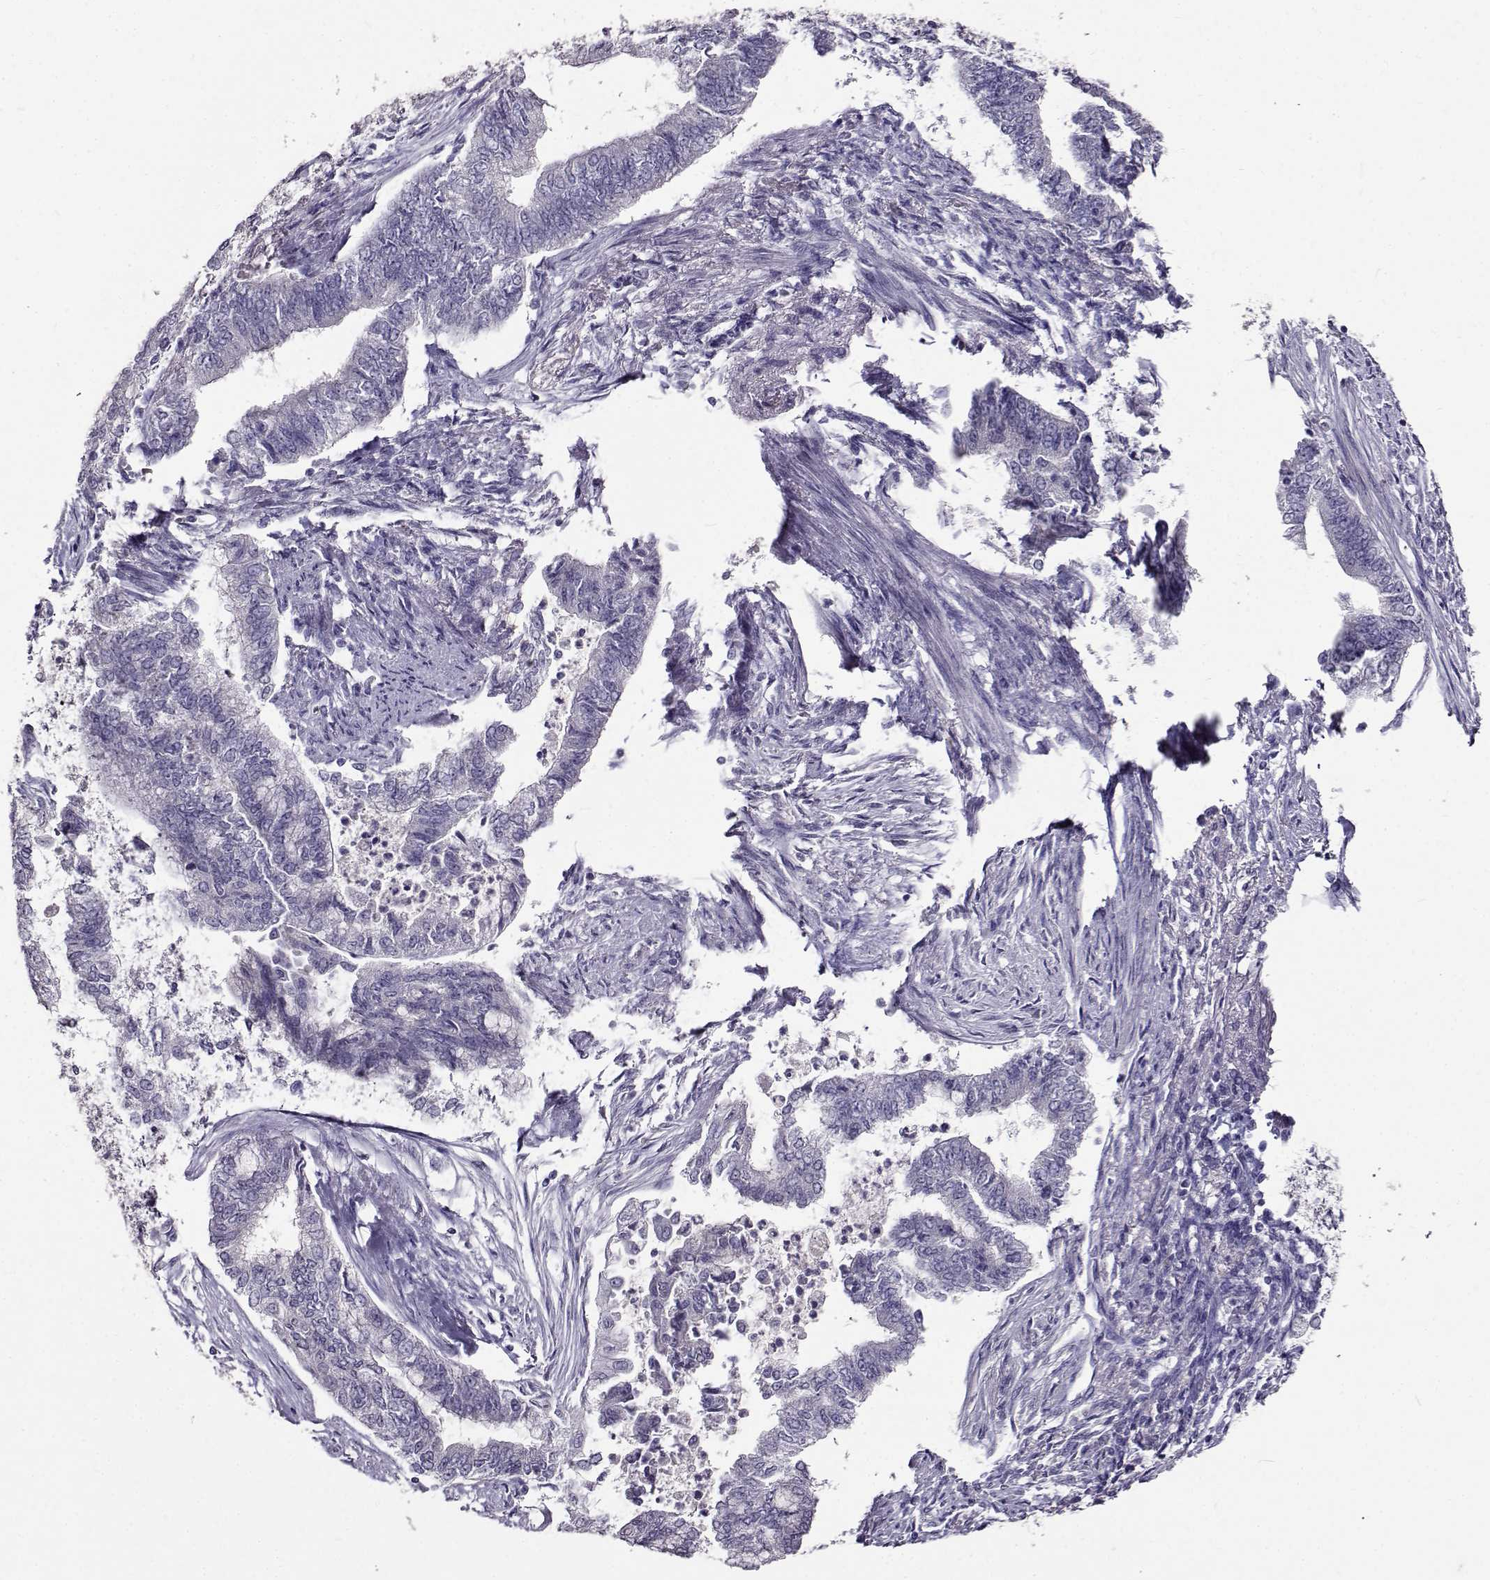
{"staining": {"intensity": "negative", "quantity": "none", "location": "none"}, "tissue": "endometrial cancer", "cell_type": "Tumor cells", "image_type": "cancer", "snomed": [{"axis": "morphology", "description": "Adenocarcinoma, NOS"}, {"axis": "topography", "description": "Endometrium"}], "caption": "Adenocarcinoma (endometrial) stained for a protein using immunohistochemistry shows no positivity tumor cells.", "gene": "PAEP", "patient": {"sex": "female", "age": 65}}